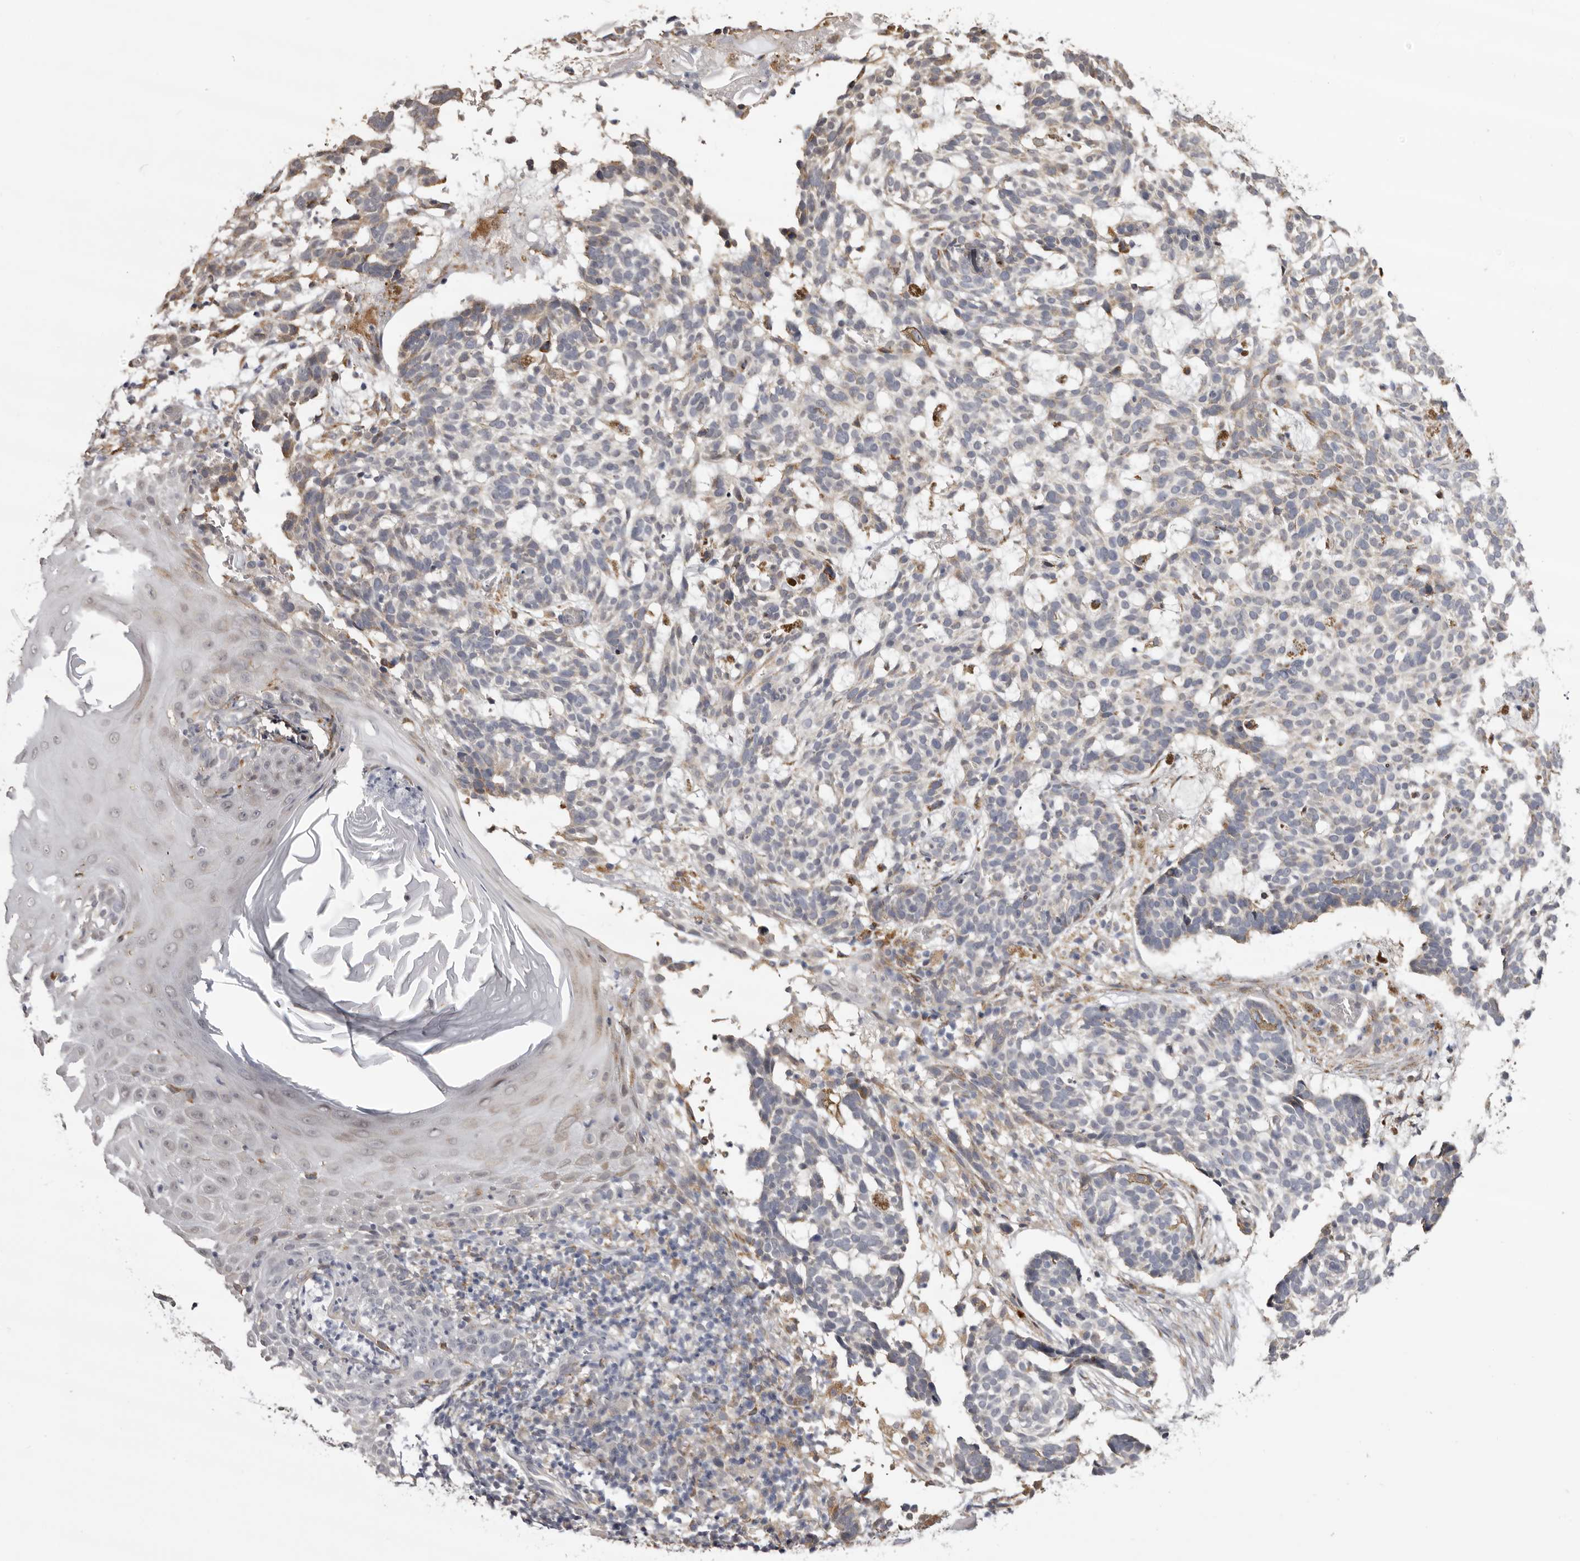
{"staining": {"intensity": "moderate", "quantity": "<25%", "location": "cytoplasmic/membranous"}, "tissue": "skin cancer", "cell_type": "Tumor cells", "image_type": "cancer", "snomed": [{"axis": "morphology", "description": "Basal cell carcinoma"}, {"axis": "topography", "description": "Skin"}], "caption": "Brown immunohistochemical staining in human skin cancer displays moderate cytoplasmic/membranous expression in approximately <25% of tumor cells.", "gene": "PIGX", "patient": {"sex": "male", "age": 85}}